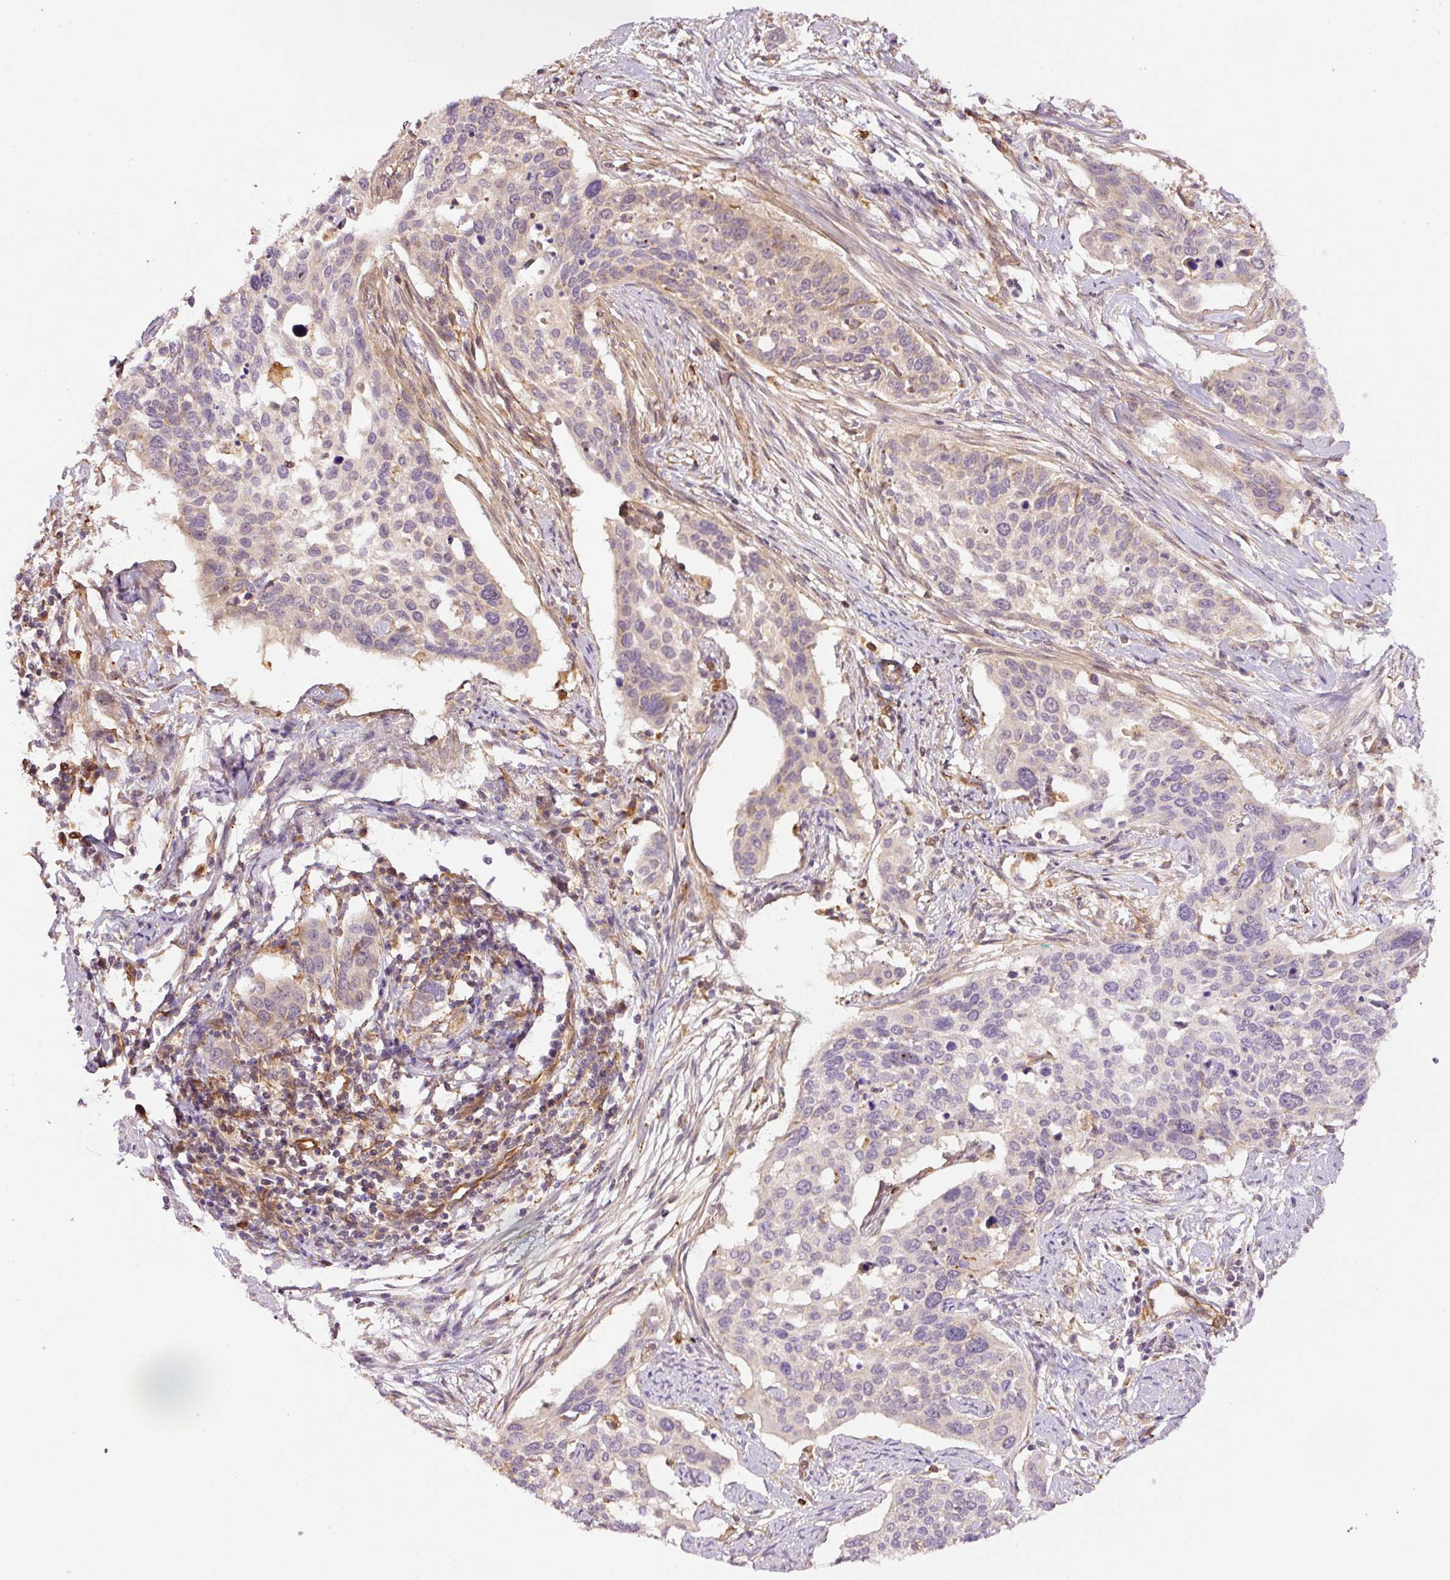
{"staining": {"intensity": "negative", "quantity": "none", "location": "none"}, "tissue": "cervical cancer", "cell_type": "Tumor cells", "image_type": "cancer", "snomed": [{"axis": "morphology", "description": "Squamous cell carcinoma, NOS"}, {"axis": "topography", "description": "Cervix"}], "caption": "Immunohistochemistry (IHC) photomicrograph of cervical cancer stained for a protein (brown), which reveals no positivity in tumor cells.", "gene": "PCK2", "patient": {"sex": "female", "age": 44}}